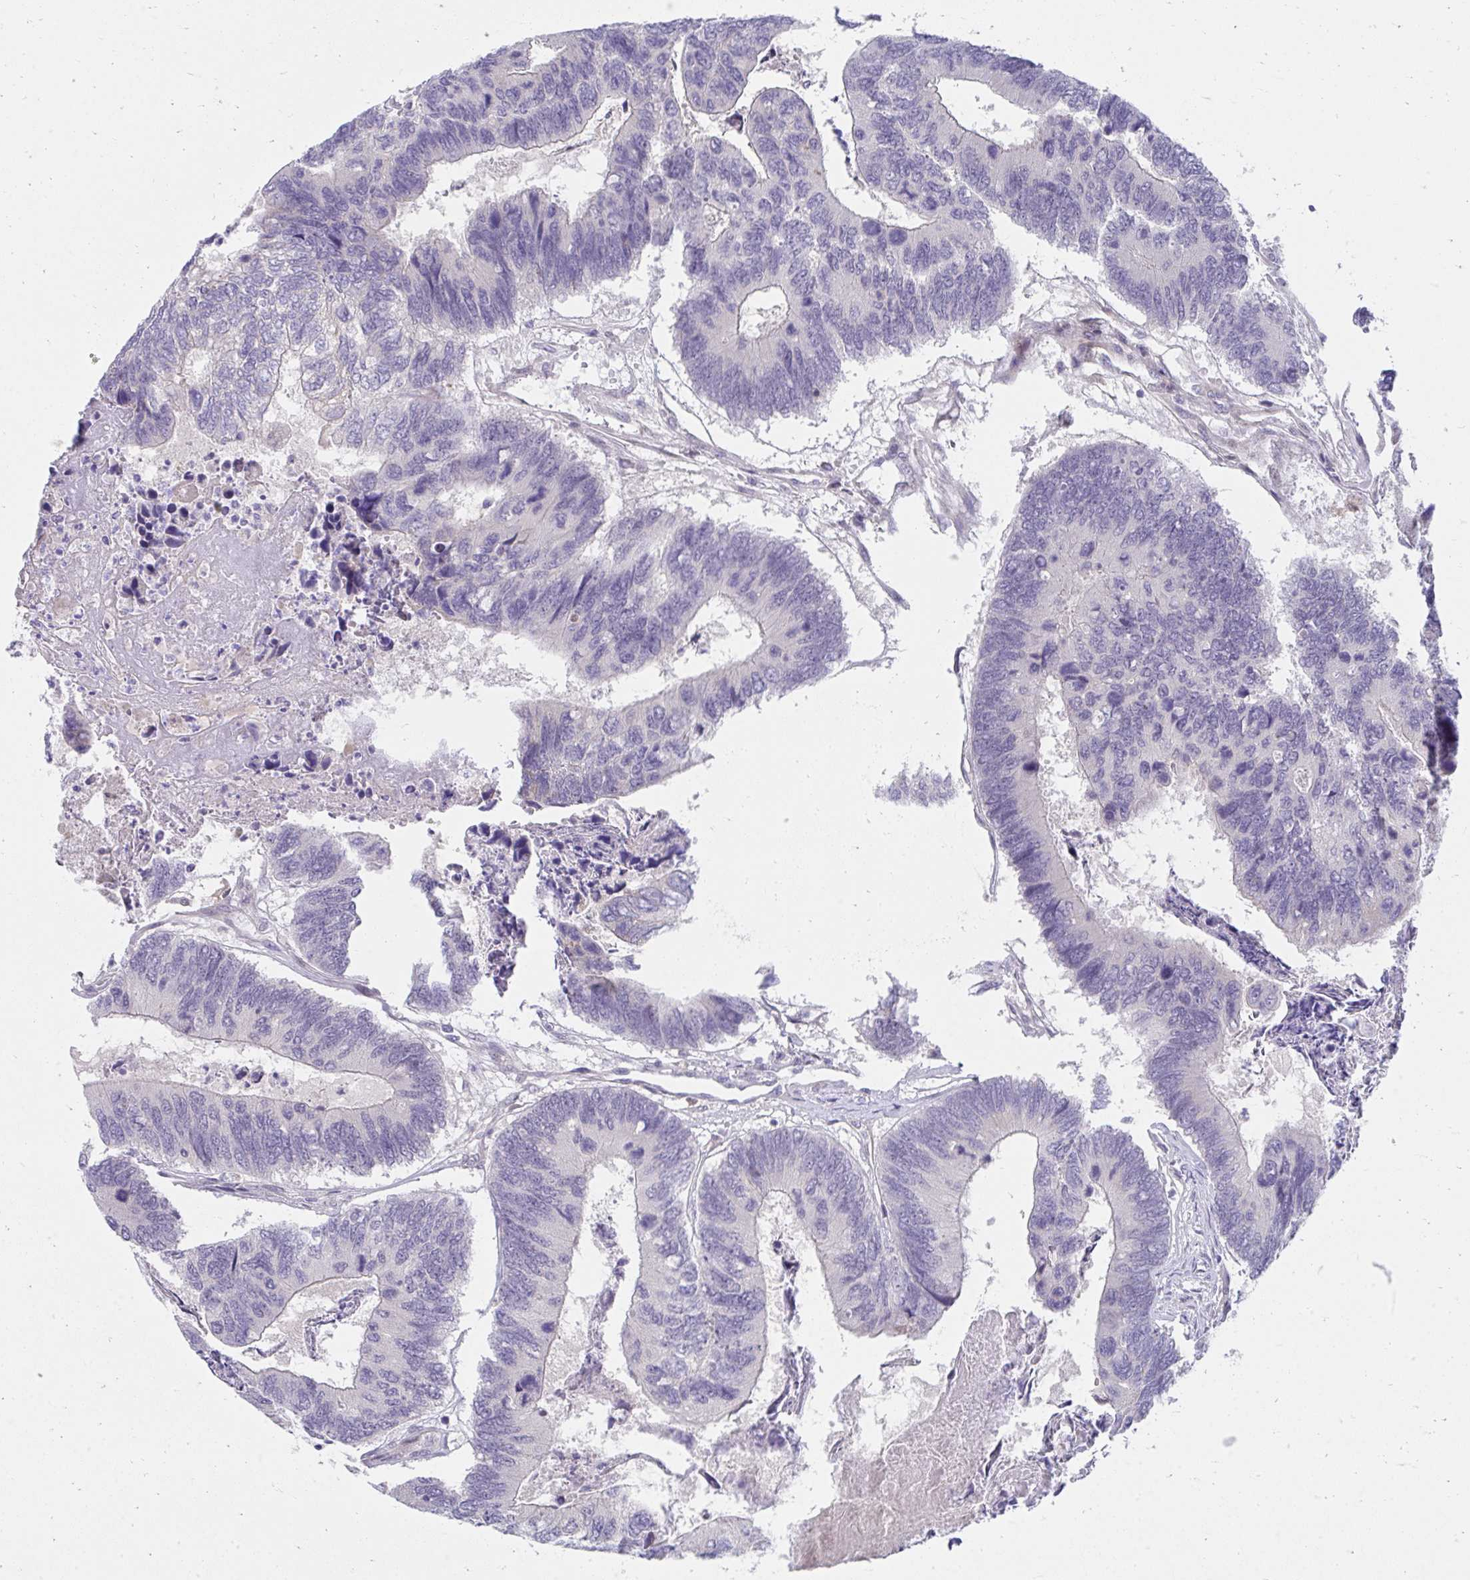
{"staining": {"intensity": "negative", "quantity": "none", "location": "none"}, "tissue": "colorectal cancer", "cell_type": "Tumor cells", "image_type": "cancer", "snomed": [{"axis": "morphology", "description": "Adenocarcinoma, NOS"}, {"axis": "topography", "description": "Colon"}], "caption": "Immunohistochemistry (IHC) micrograph of human colorectal cancer (adenocarcinoma) stained for a protein (brown), which demonstrates no expression in tumor cells.", "gene": "SLAMF7", "patient": {"sex": "female", "age": 67}}